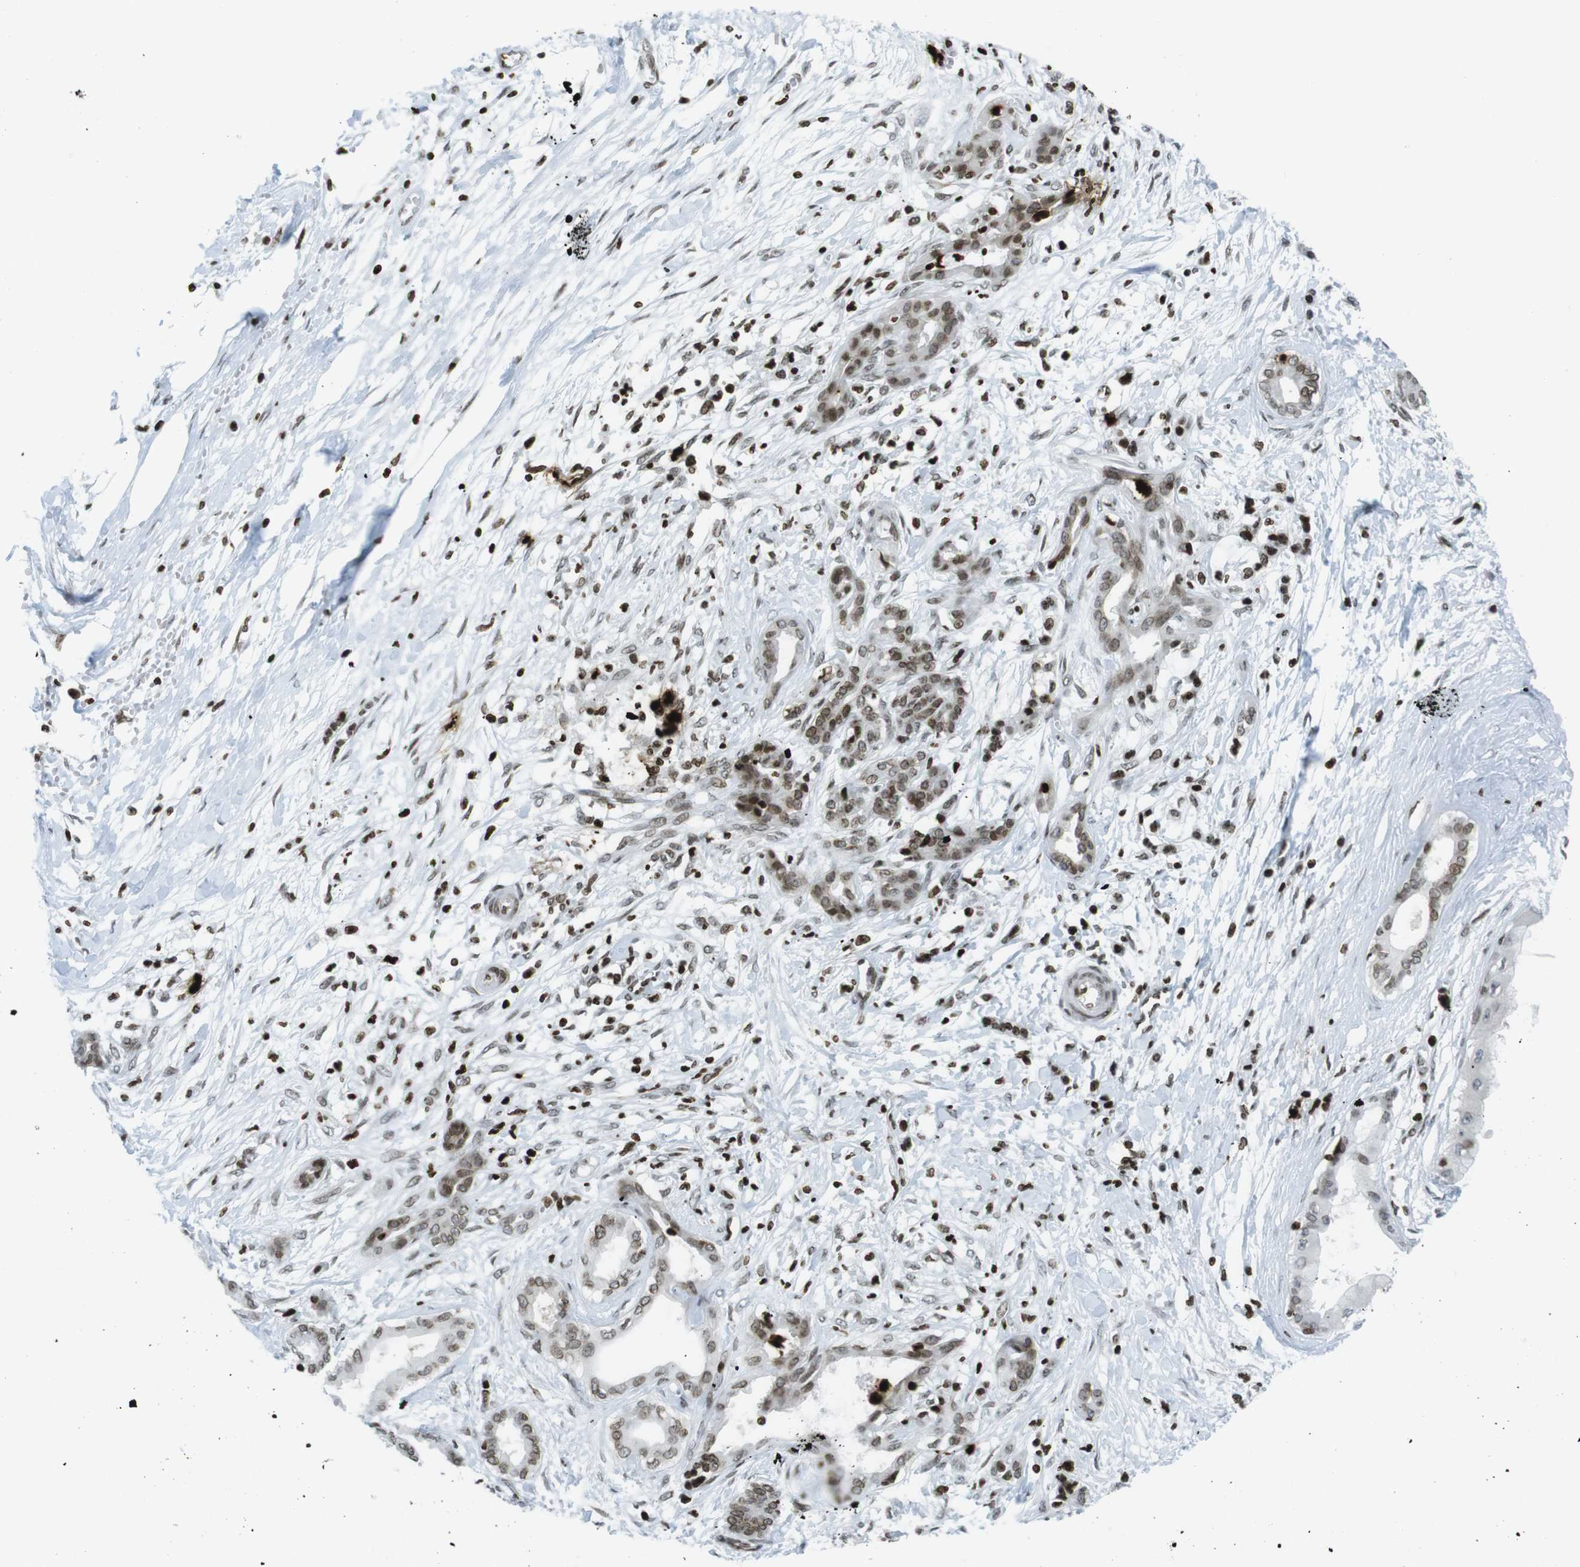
{"staining": {"intensity": "moderate", "quantity": ">75%", "location": "nuclear"}, "tissue": "pancreatic cancer", "cell_type": "Tumor cells", "image_type": "cancer", "snomed": [{"axis": "morphology", "description": "Adenocarcinoma, NOS"}, {"axis": "topography", "description": "Pancreas"}], "caption": "Pancreatic cancer (adenocarcinoma) stained with a protein marker shows moderate staining in tumor cells.", "gene": "H2AC8", "patient": {"sex": "male", "age": 56}}